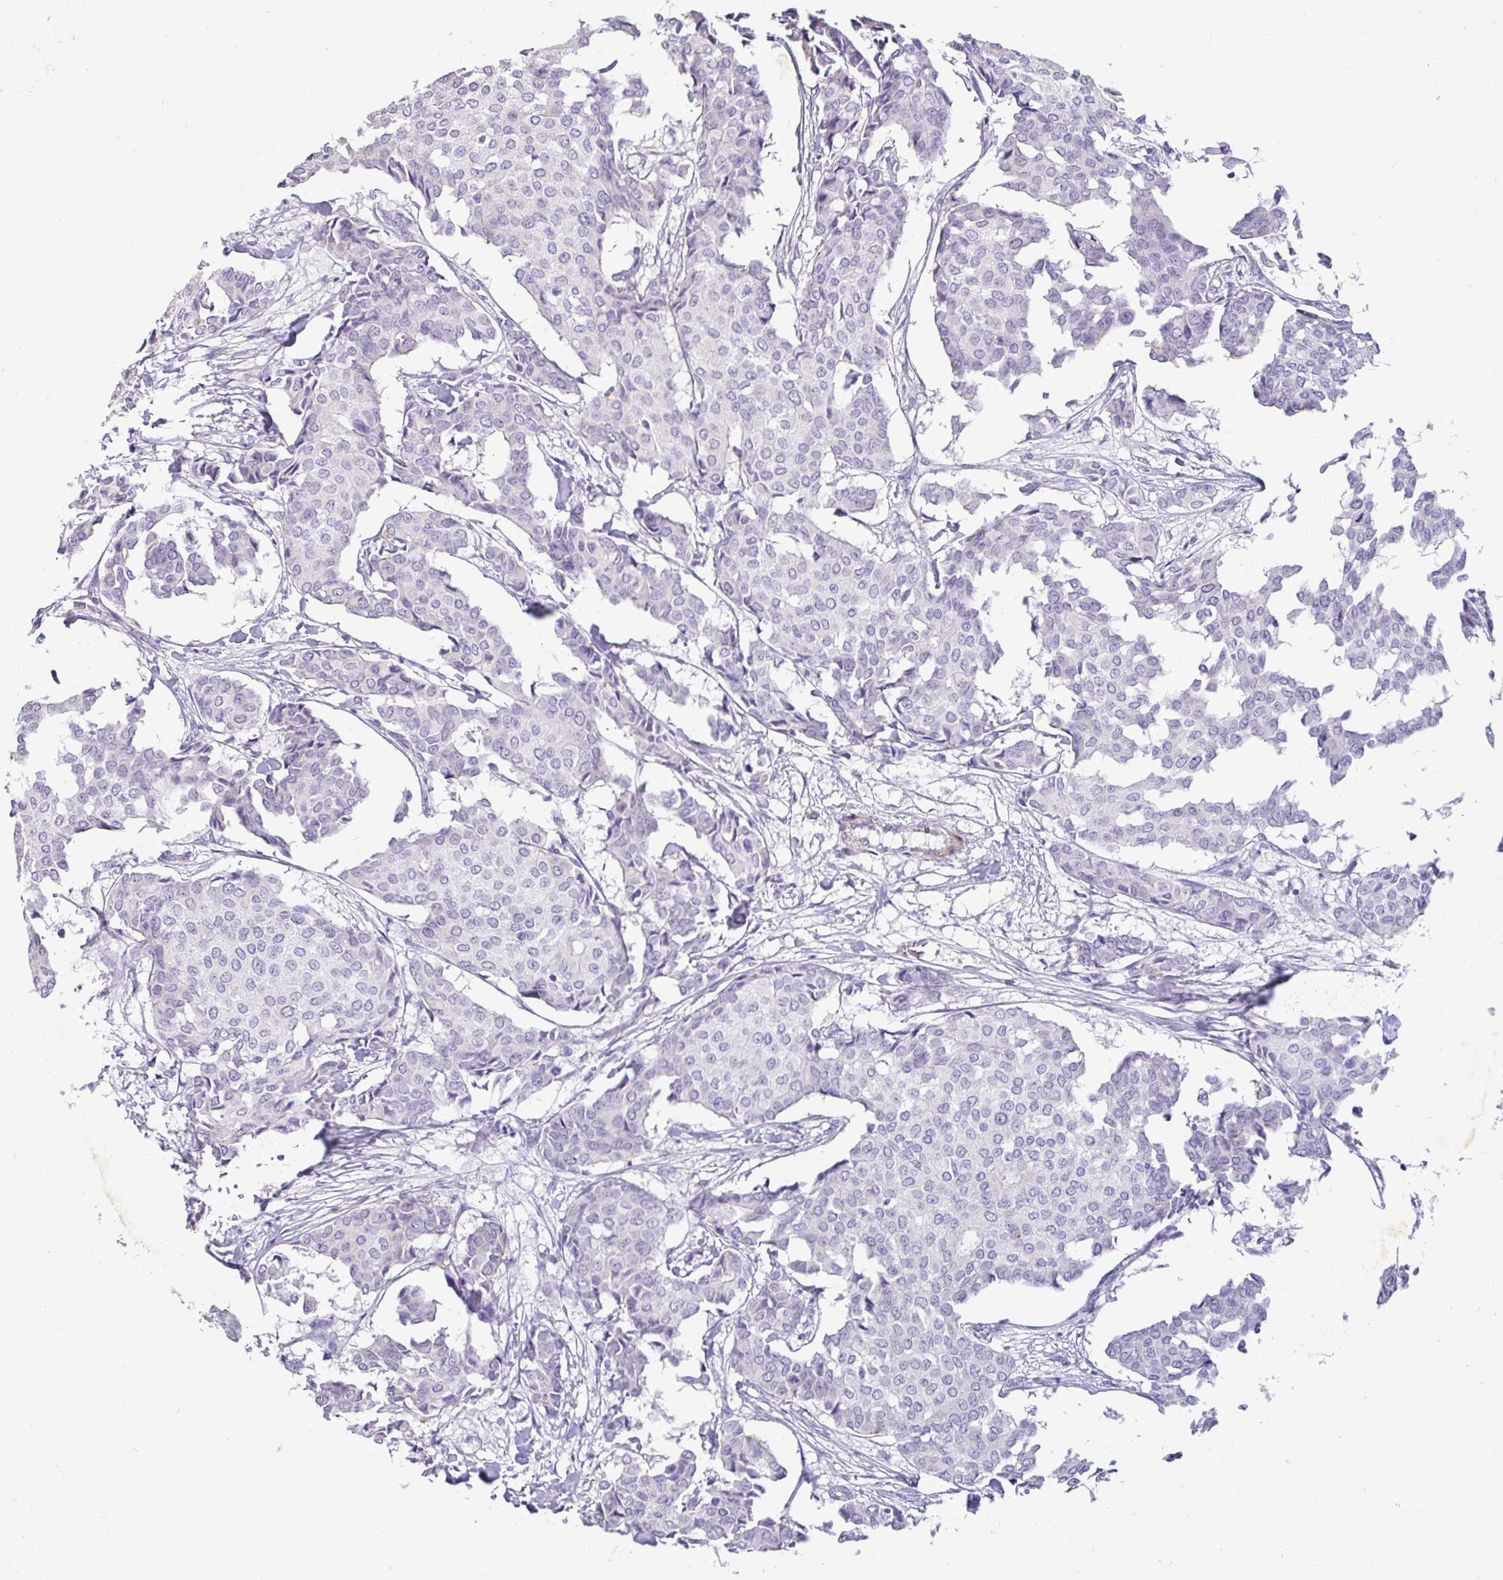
{"staining": {"intensity": "negative", "quantity": "none", "location": "none"}, "tissue": "breast cancer", "cell_type": "Tumor cells", "image_type": "cancer", "snomed": [{"axis": "morphology", "description": "Duct carcinoma"}, {"axis": "topography", "description": "Breast"}], "caption": "Immunohistochemical staining of human invasive ductal carcinoma (breast) demonstrates no significant expression in tumor cells.", "gene": "EML5", "patient": {"sex": "female", "age": 75}}